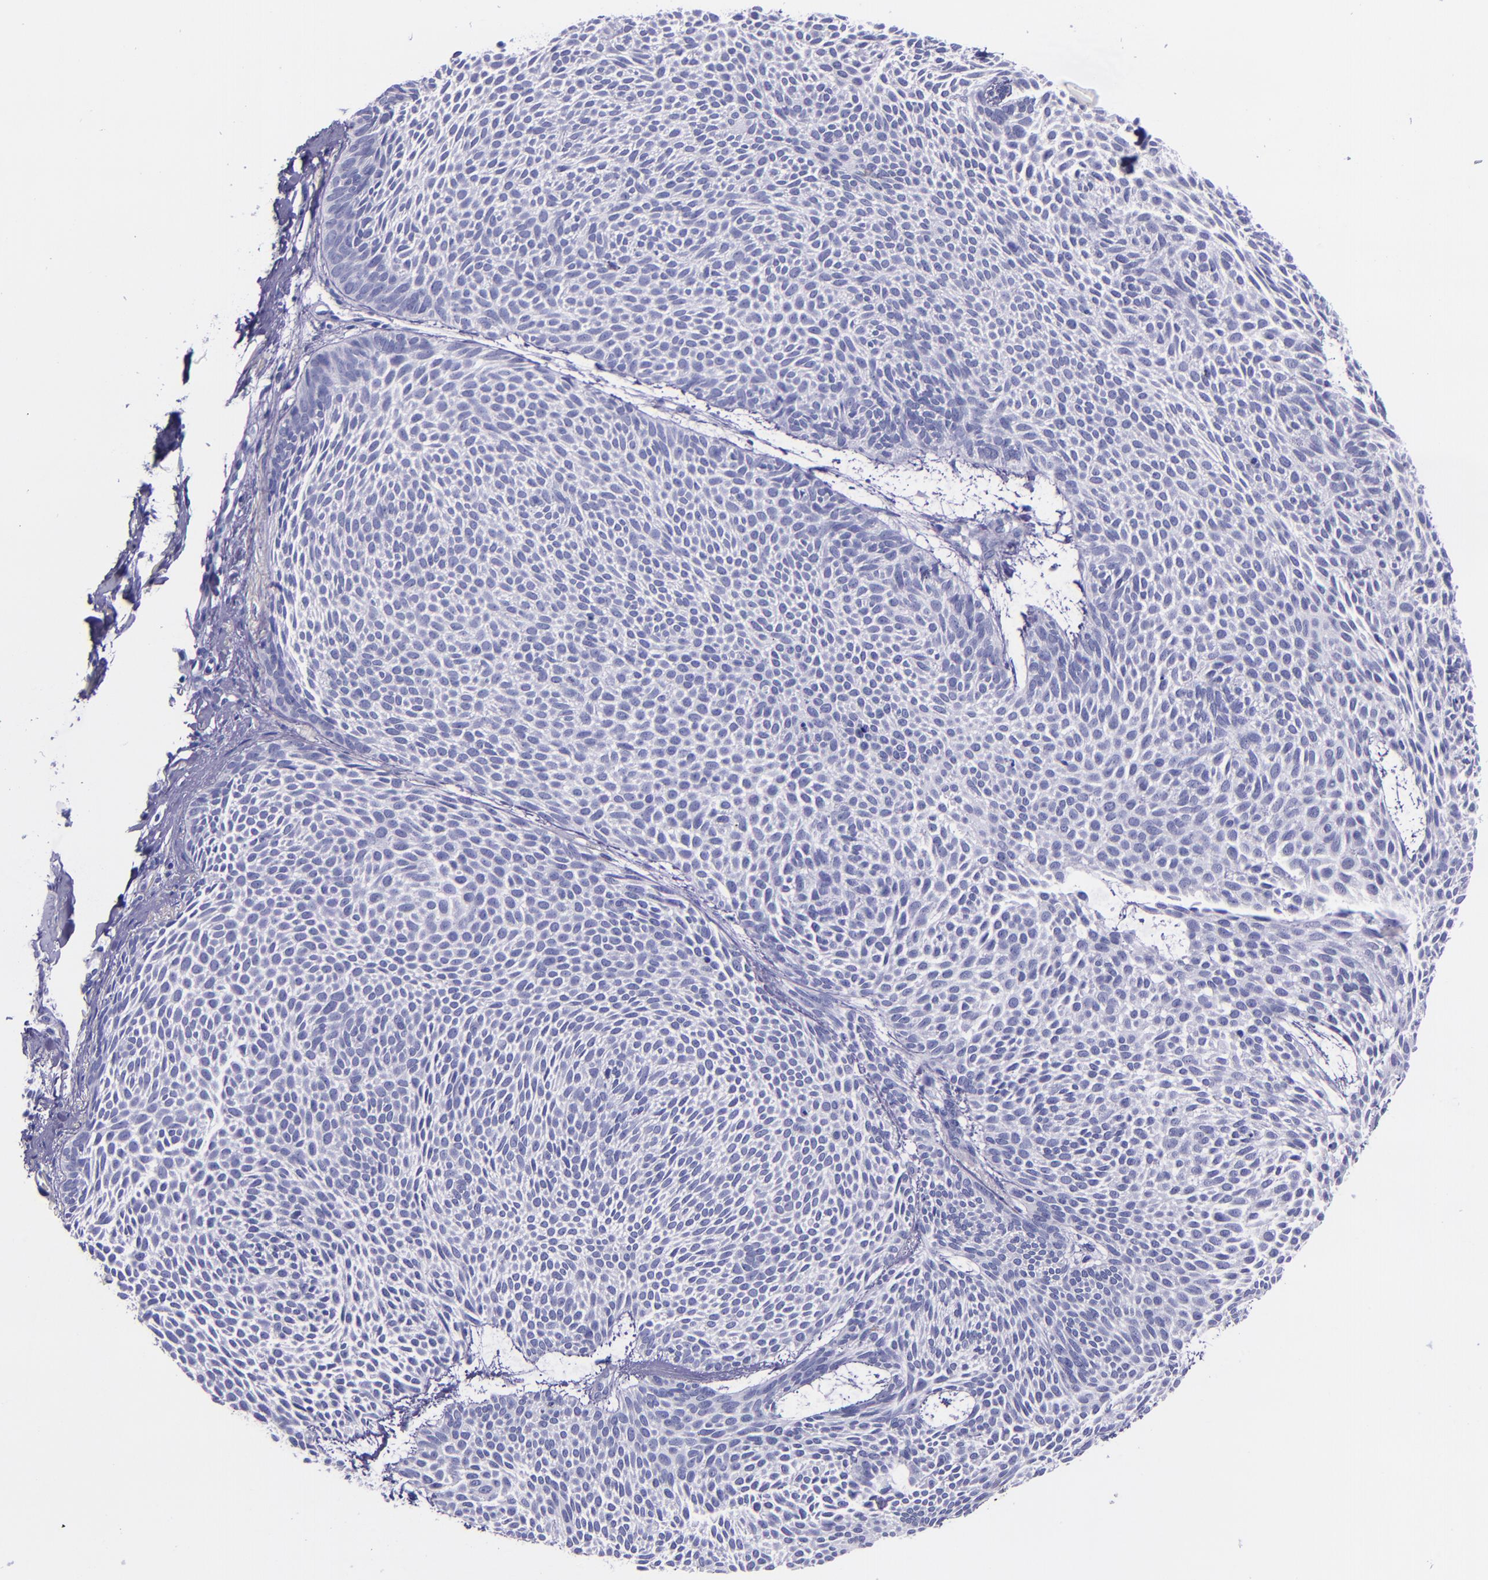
{"staining": {"intensity": "negative", "quantity": "none", "location": "none"}, "tissue": "skin cancer", "cell_type": "Tumor cells", "image_type": "cancer", "snomed": [{"axis": "morphology", "description": "Basal cell carcinoma"}, {"axis": "topography", "description": "Skin"}], "caption": "High power microscopy photomicrograph of an immunohistochemistry (IHC) histopathology image of skin cancer (basal cell carcinoma), revealing no significant expression in tumor cells. The staining is performed using DAB brown chromogen with nuclei counter-stained in using hematoxylin.", "gene": "SLPI", "patient": {"sex": "male", "age": 84}}